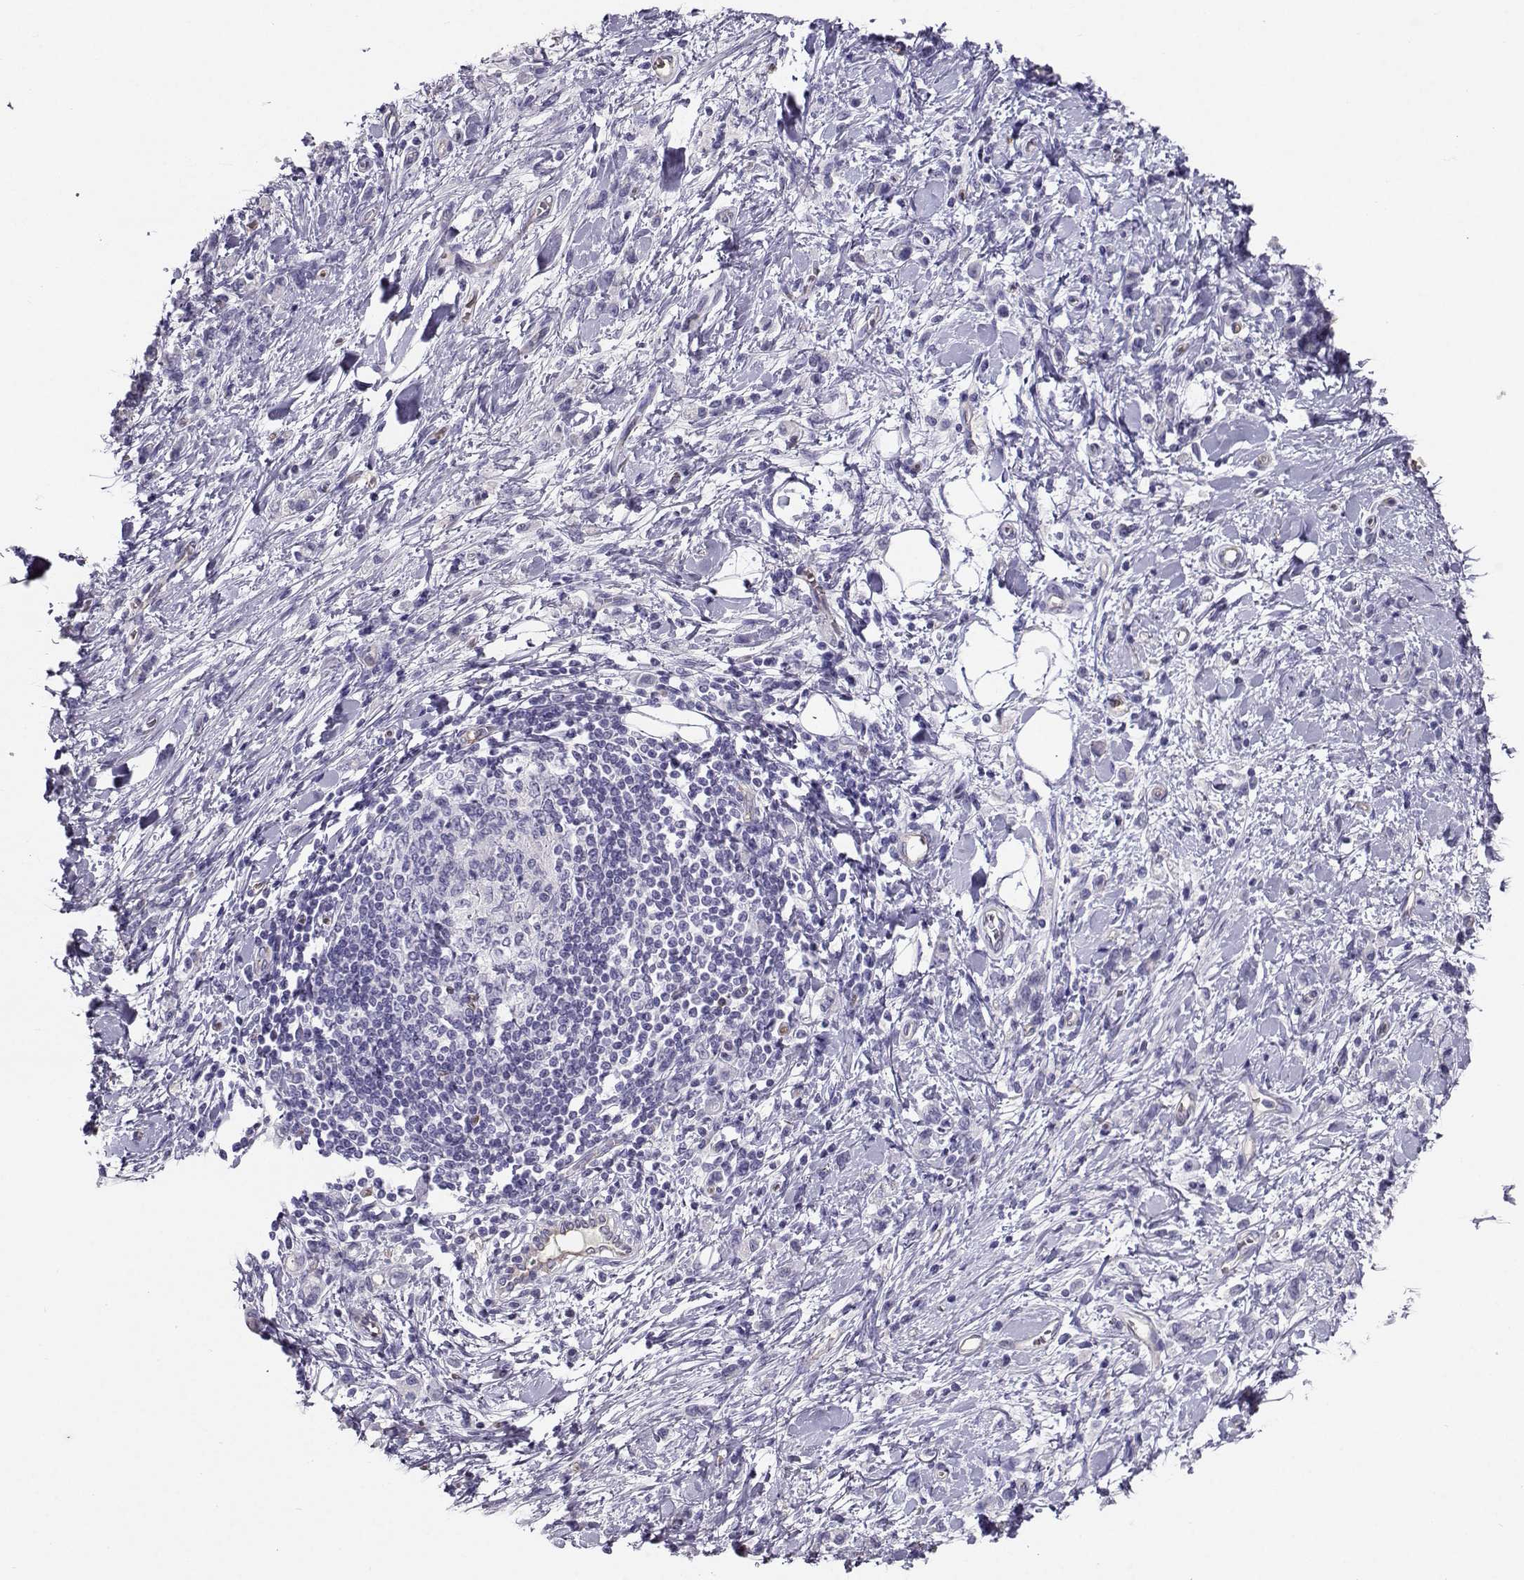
{"staining": {"intensity": "negative", "quantity": "none", "location": "none"}, "tissue": "stomach cancer", "cell_type": "Tumor cells", "image_type": "cancer", "snomed": [{"axis": "morphology", "description": "Adenocarcinoma, NOS"}, {"axis": "topography", "description": "Stomach"}], "caption": "Tumor cells are negative for brown protein staining in stomach cancer (adenocarcinoma). Nuclei are stained in blue.", "gene": "CLUL1", "patient": {"sex": "male", "age": 77}}